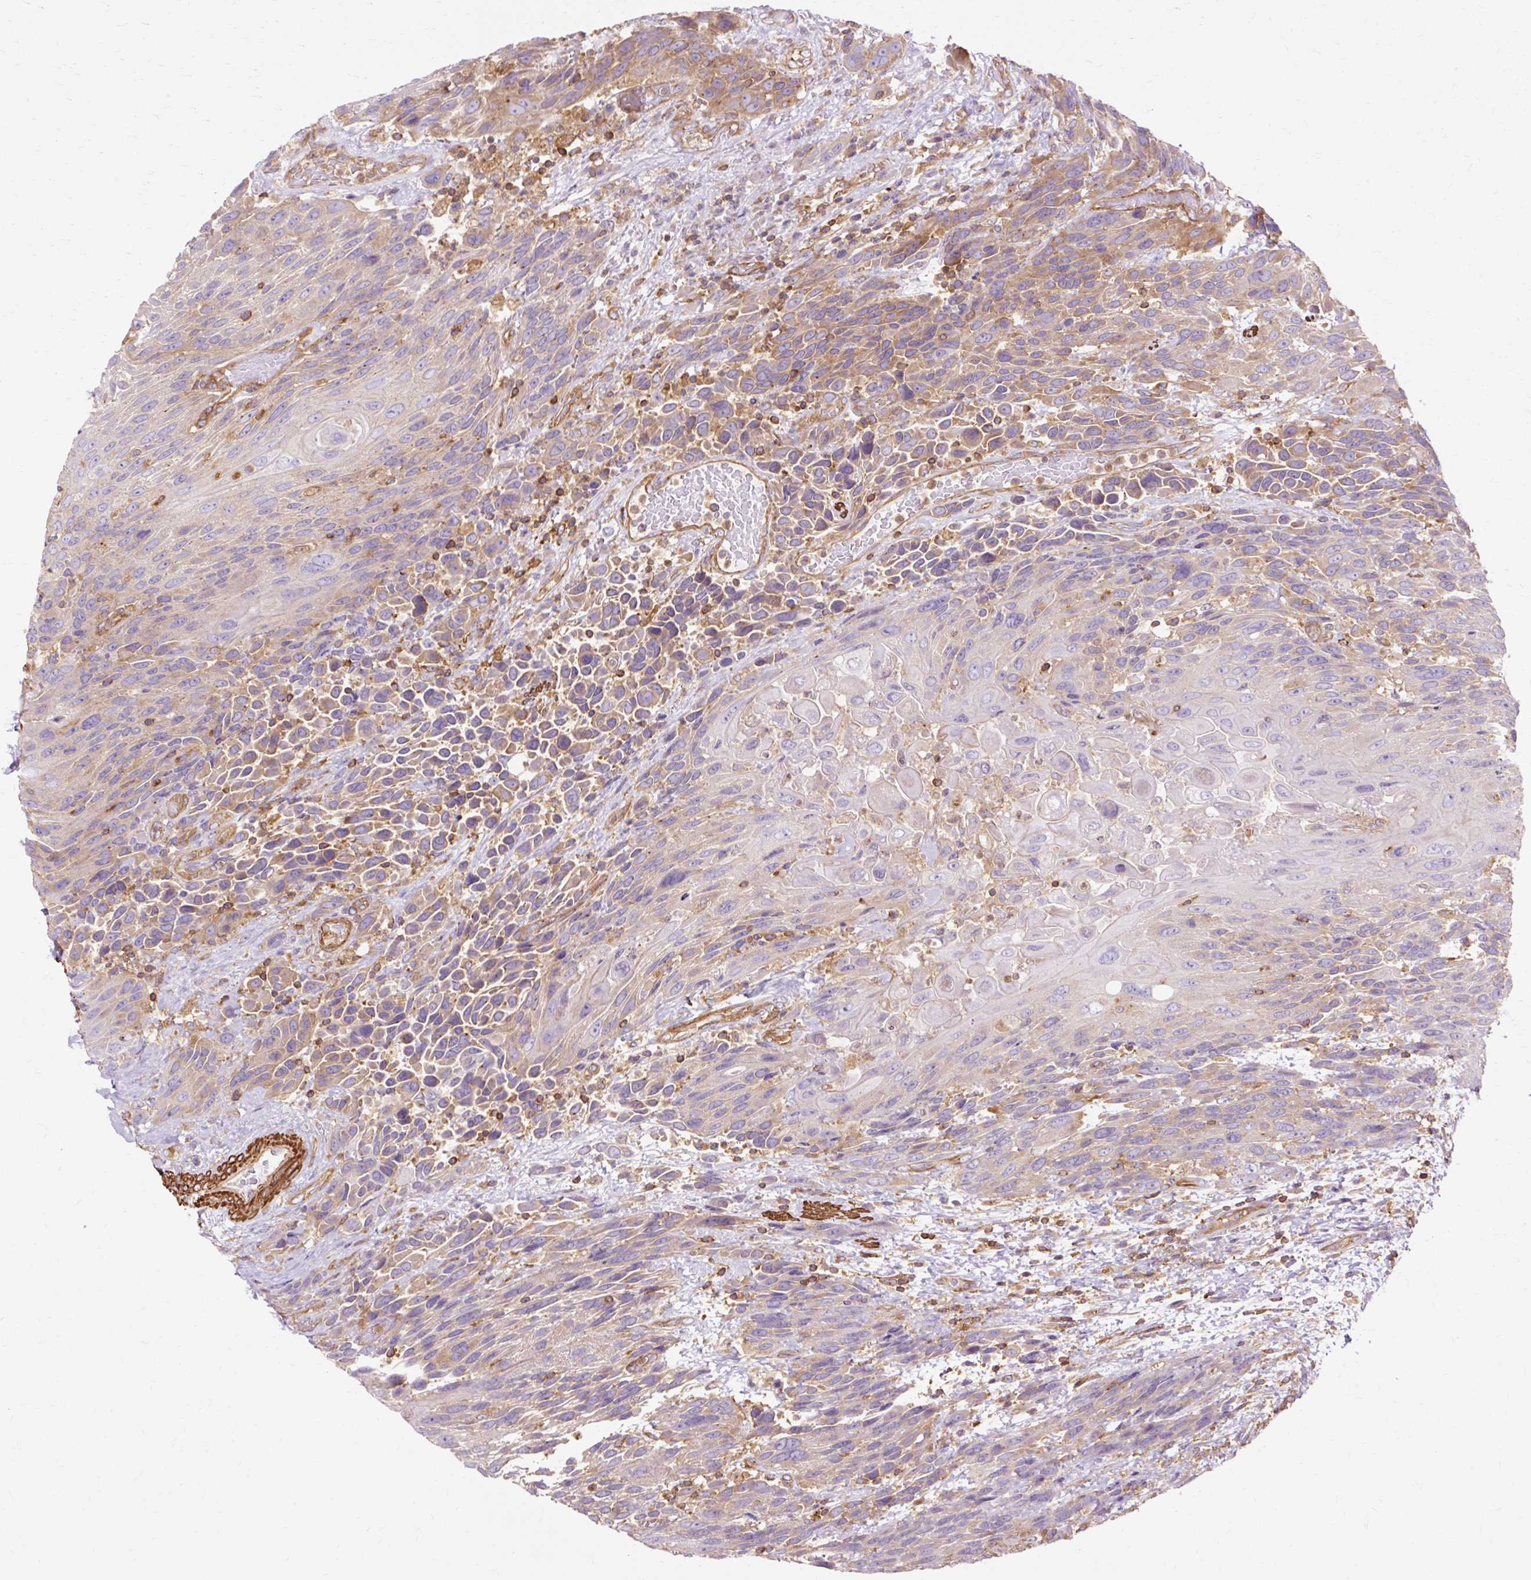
{"staining": {"intensity": "weak", "quantity": "25%-75%", "location": "cytoplasmic/membranous"}, "tissue": "urothelial cancer", "cell_type": "Tumor cells", "image_type": "cancer", "snomed": [{"axis": "morphology", "description": "Urothelial carcinoma, High grade"}, {"axis": "topography", "description": "Urinary bladder"}], "caption": "Tumor cells demonstrate weak cytoplasmic/membranous staining in about 25%-75% of cells in urothelial cancer.", "gene": "TBC1D2B", "patient": {"sex": "female", "age": 70}}